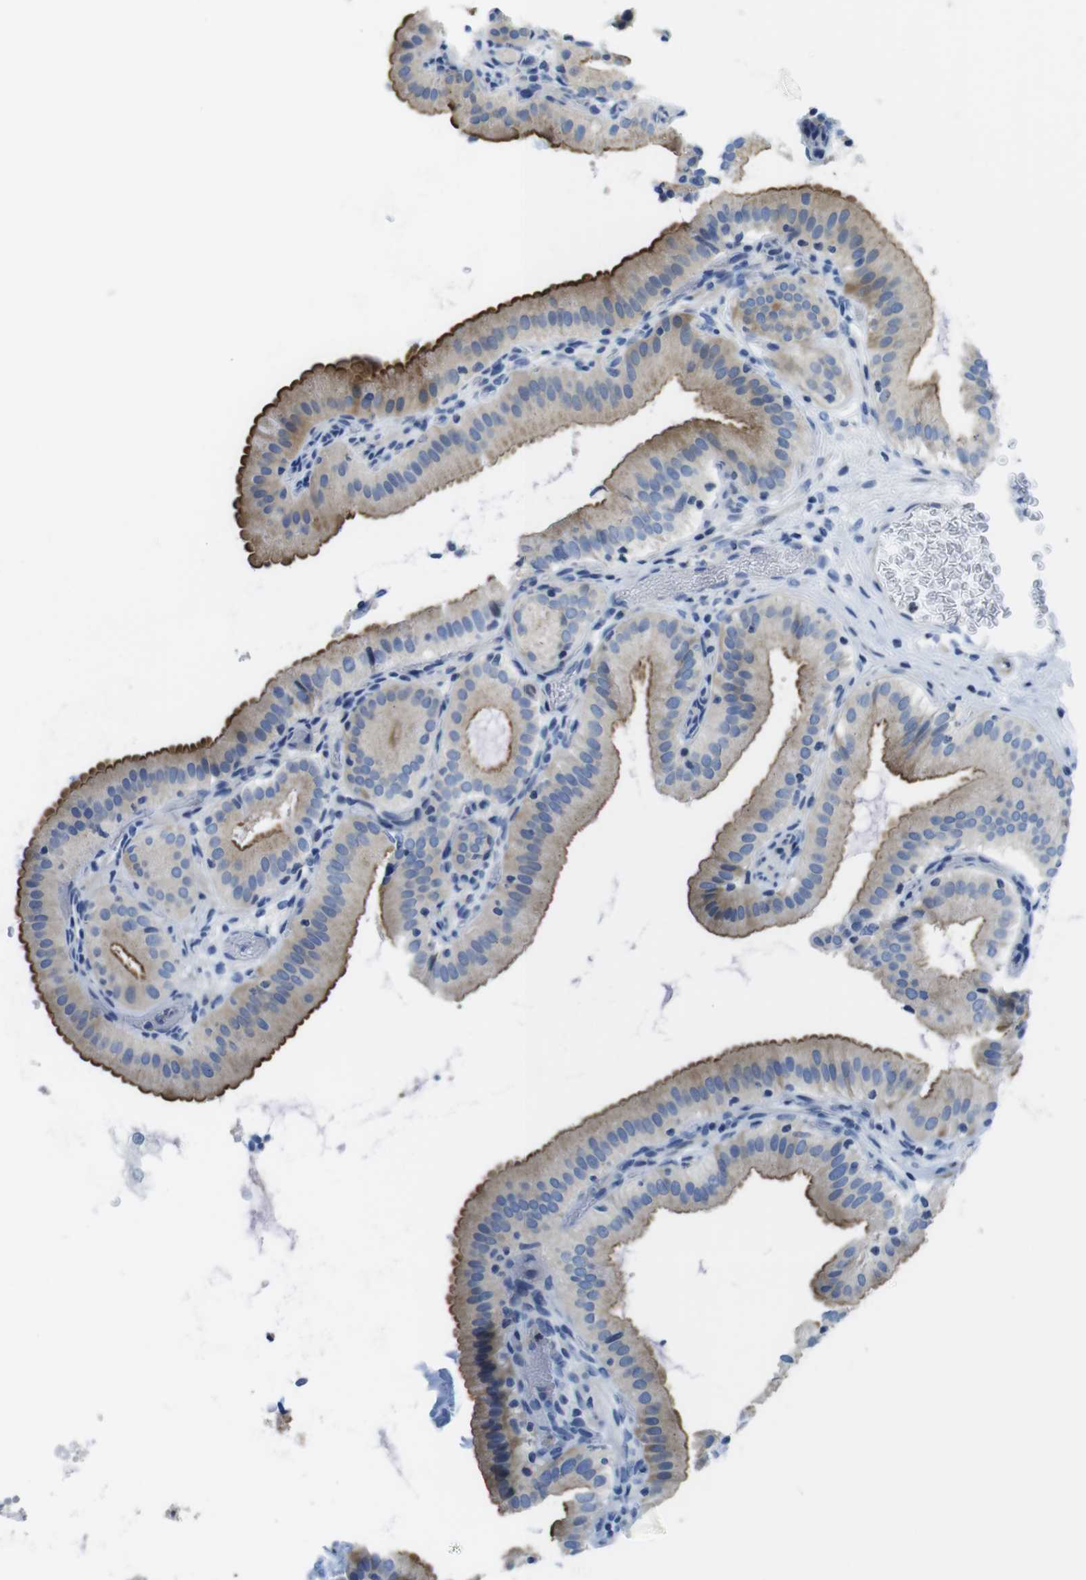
{"staining": {"intensity": "moderate", "quantity": ">75%", "location": "cytoplasmic/membranous"}, "tissue": "gallbladder", "cell_type": "Glandular cells", "image_type": "normal", "snomed": [{"axis": "morphology", "description": "Normal tissue, NOS"}, {"axis": "topography", "description": "Gallbladder"}], "caption": "Immunohistochemical staining of benign gallbladder demonstrates moderate cytoplasmic/membranous protein positivity in about >75% of glandular cells. (Brightfield microscopy of DAB IHC at high magnification).", "gene": "ASIC5", "patient": {"sex": "male", "age": 54}}